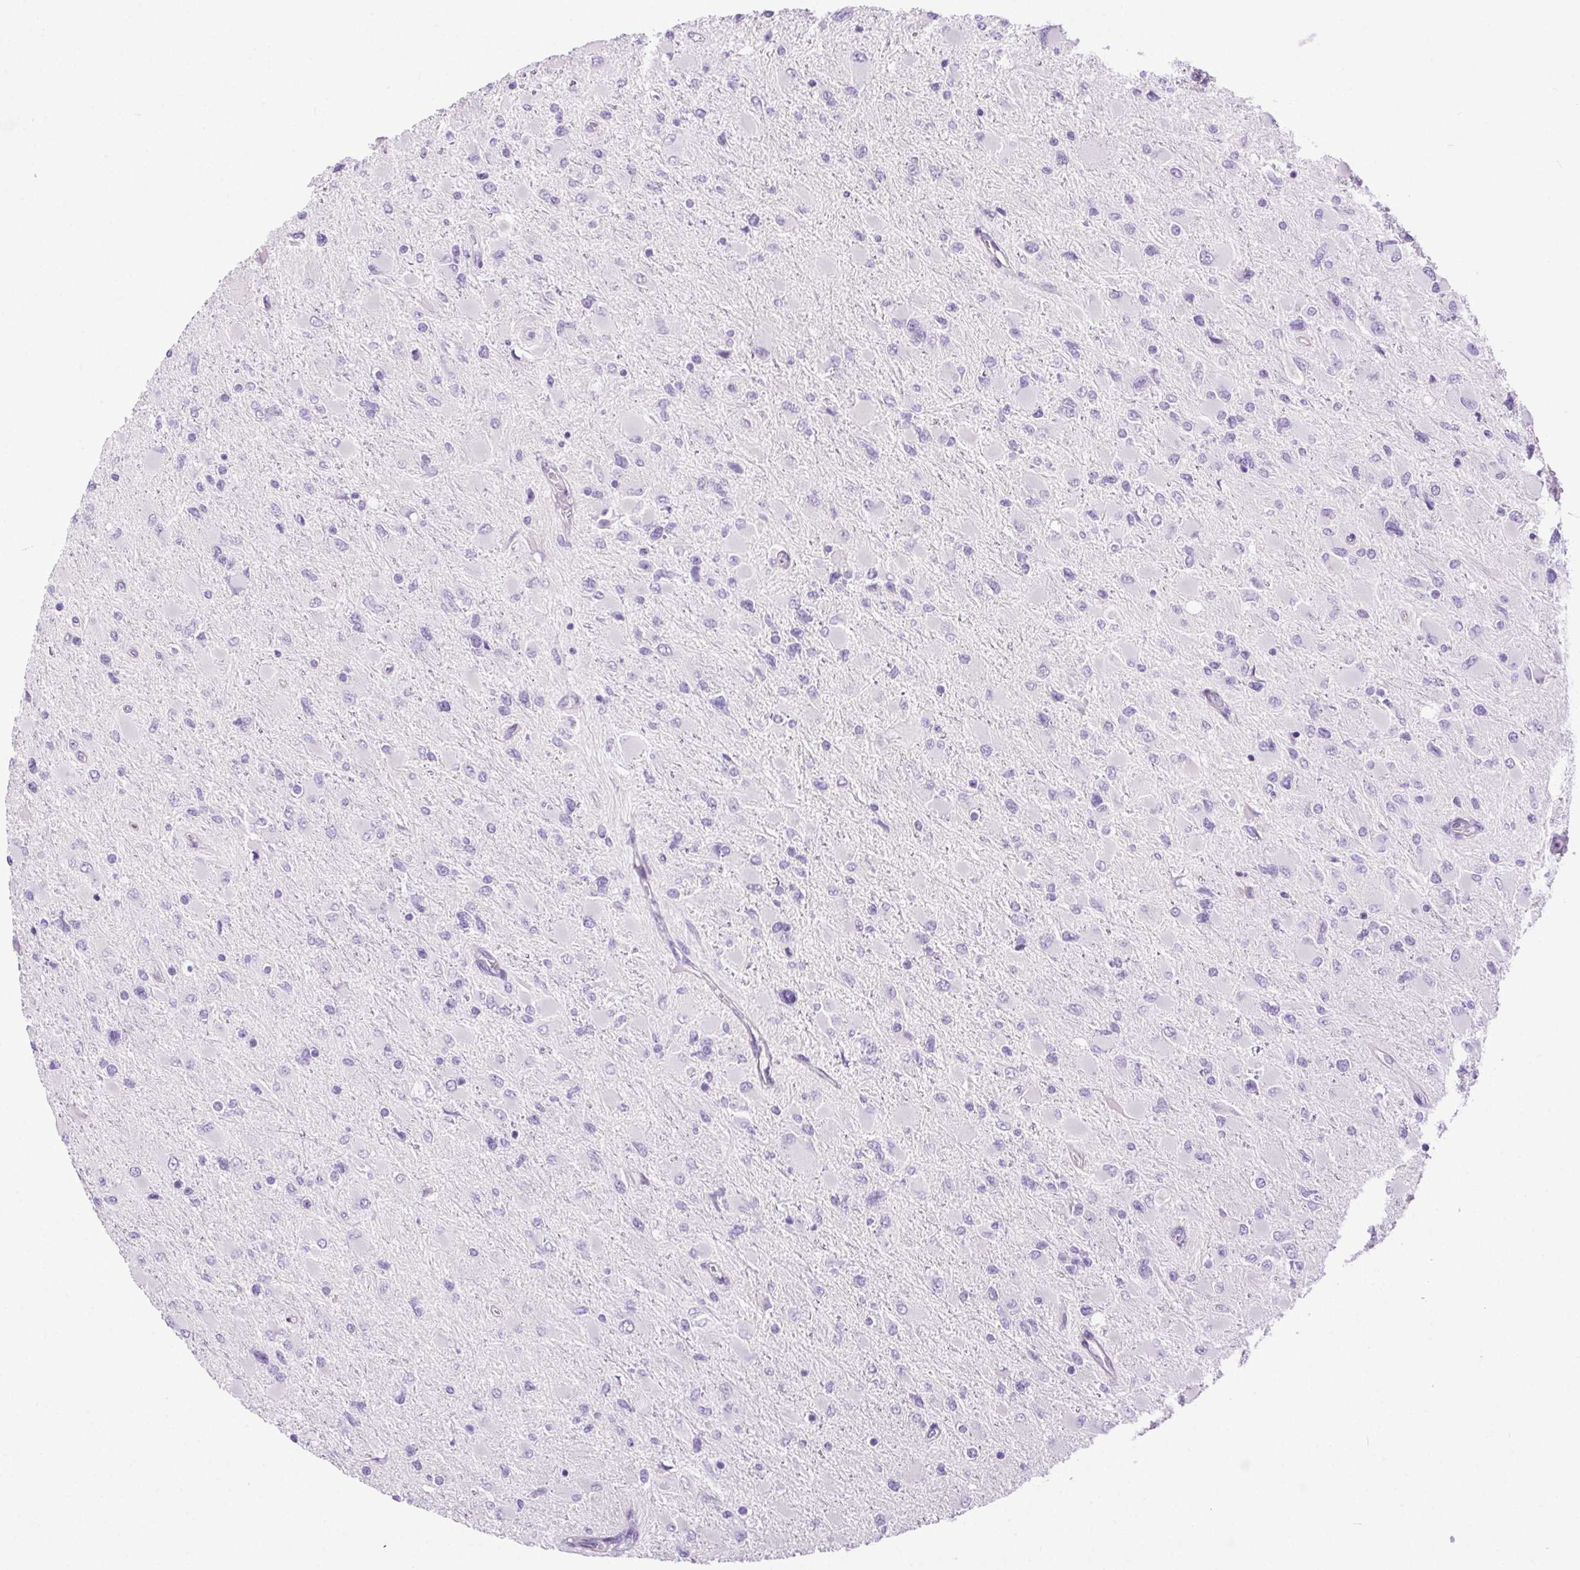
{"staining": {"intensity": "negative", "quantity": "none", "location": "none"}, "tissue": "glioma", "cell_type": "Tumor cells", "image_type": "cancer", "snomed": [{"axis": "morphology", "description": "Glioma, malignant, High grade"}, {"axis": "topography", "description": "Cerebral cortex"}], "caption": "Protein analysis of glioma reveals no significant positivity in tumor cells. (Brightfield microscopy of DAB immunohistochemistry at high magnification).", "gene": "SHCBP1L", "patient": {"sex": "female", "age": 36}}